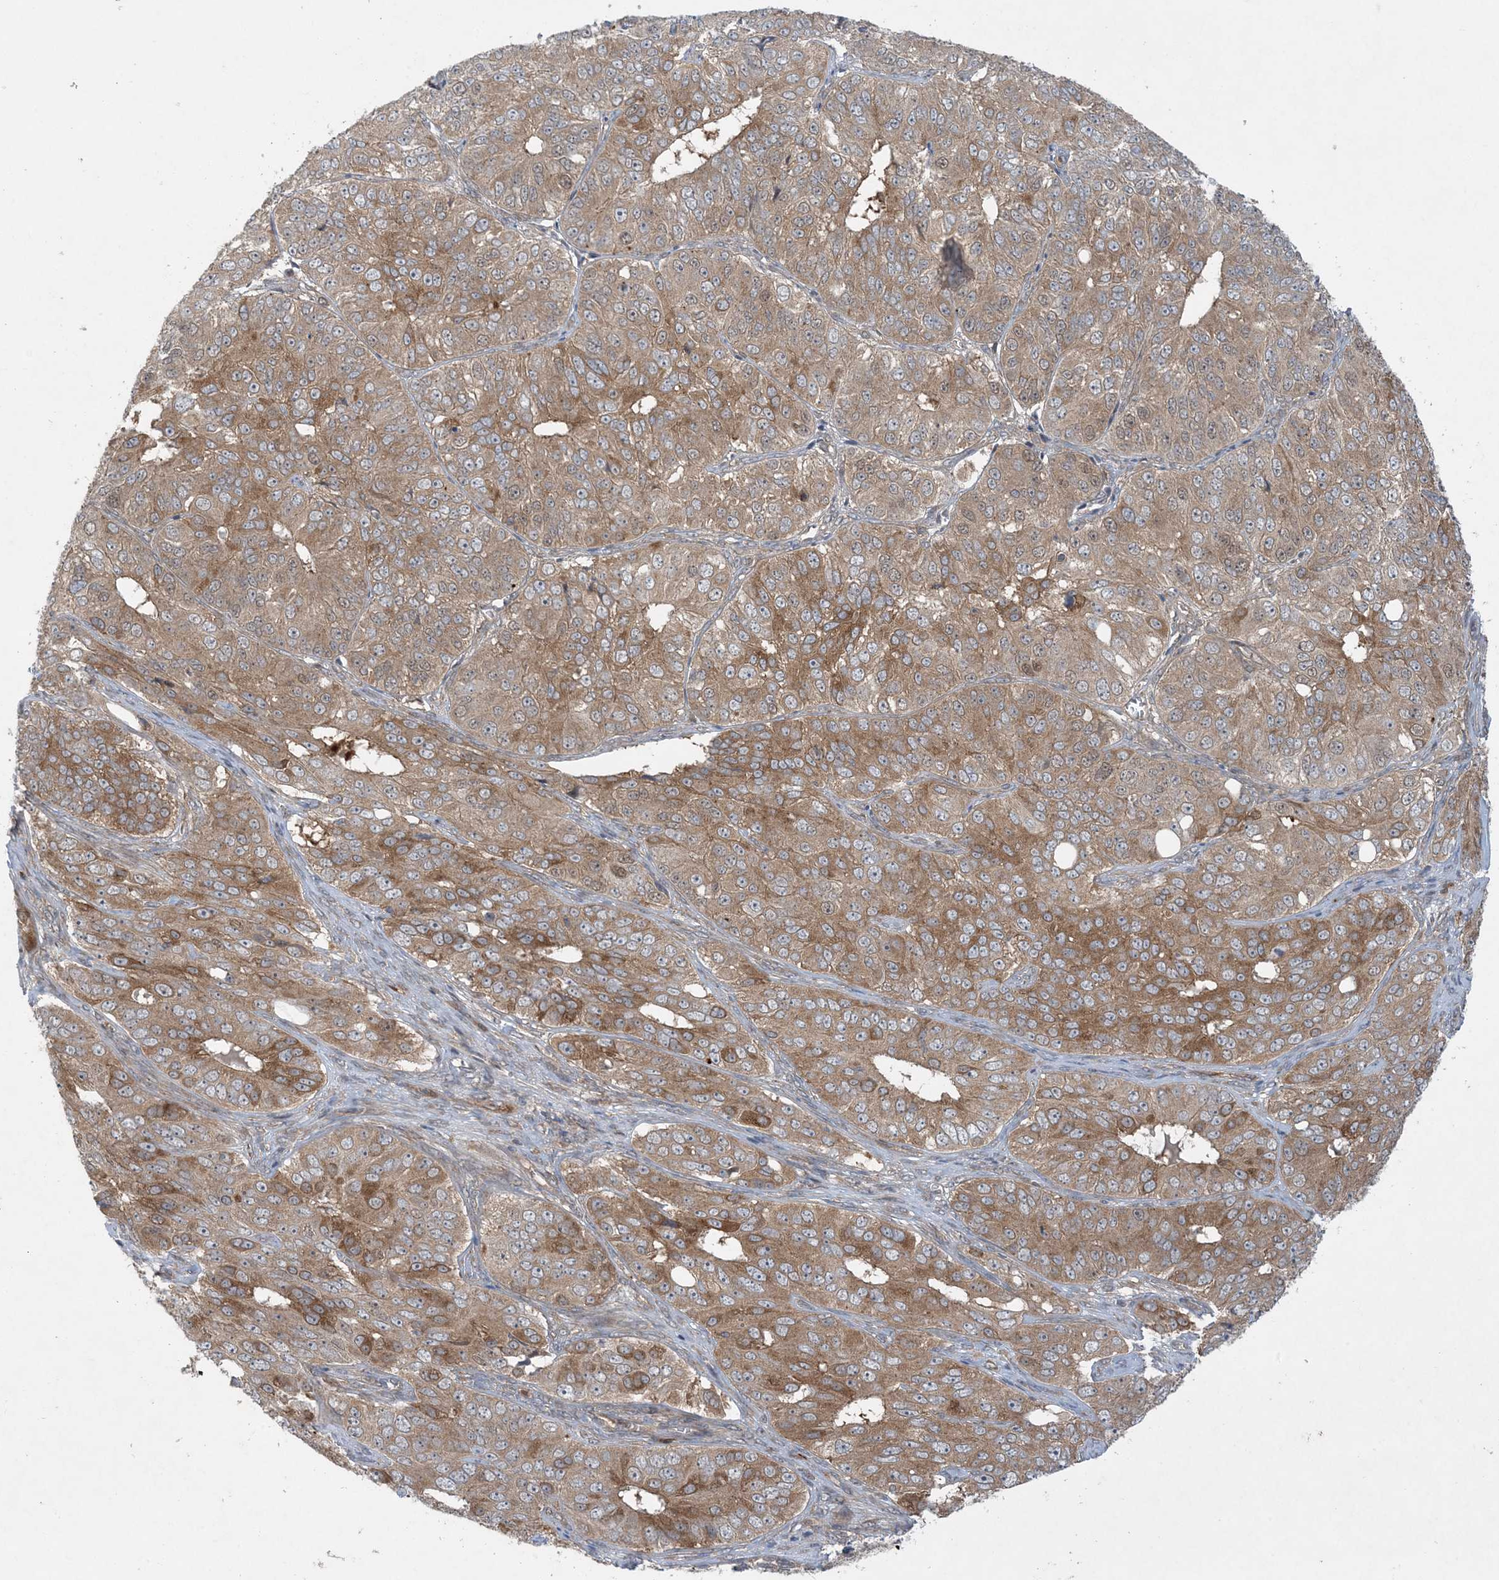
{"staining": {"intensity": "moderate", "quantity": ">75%", "location": "cytoplasmic/membranous"}, "tissue": "ovarian cancer", "cell_type": "Tumor cells", "image_type": "cancer", "snomed": [{"axis": "morphology", "description": "Carcinoma, endometroid"}, {"axis": "topography", "description": "Ovary"}], "caption": "There is medium levels of moderate cytoplasmic/membranous positivity in tumor cells of ovarian cancer, as demonstrated by immunohistochemical staining (brown color).", "gene": "STAM2", "patient": {"sex": "female", "age": 51}}